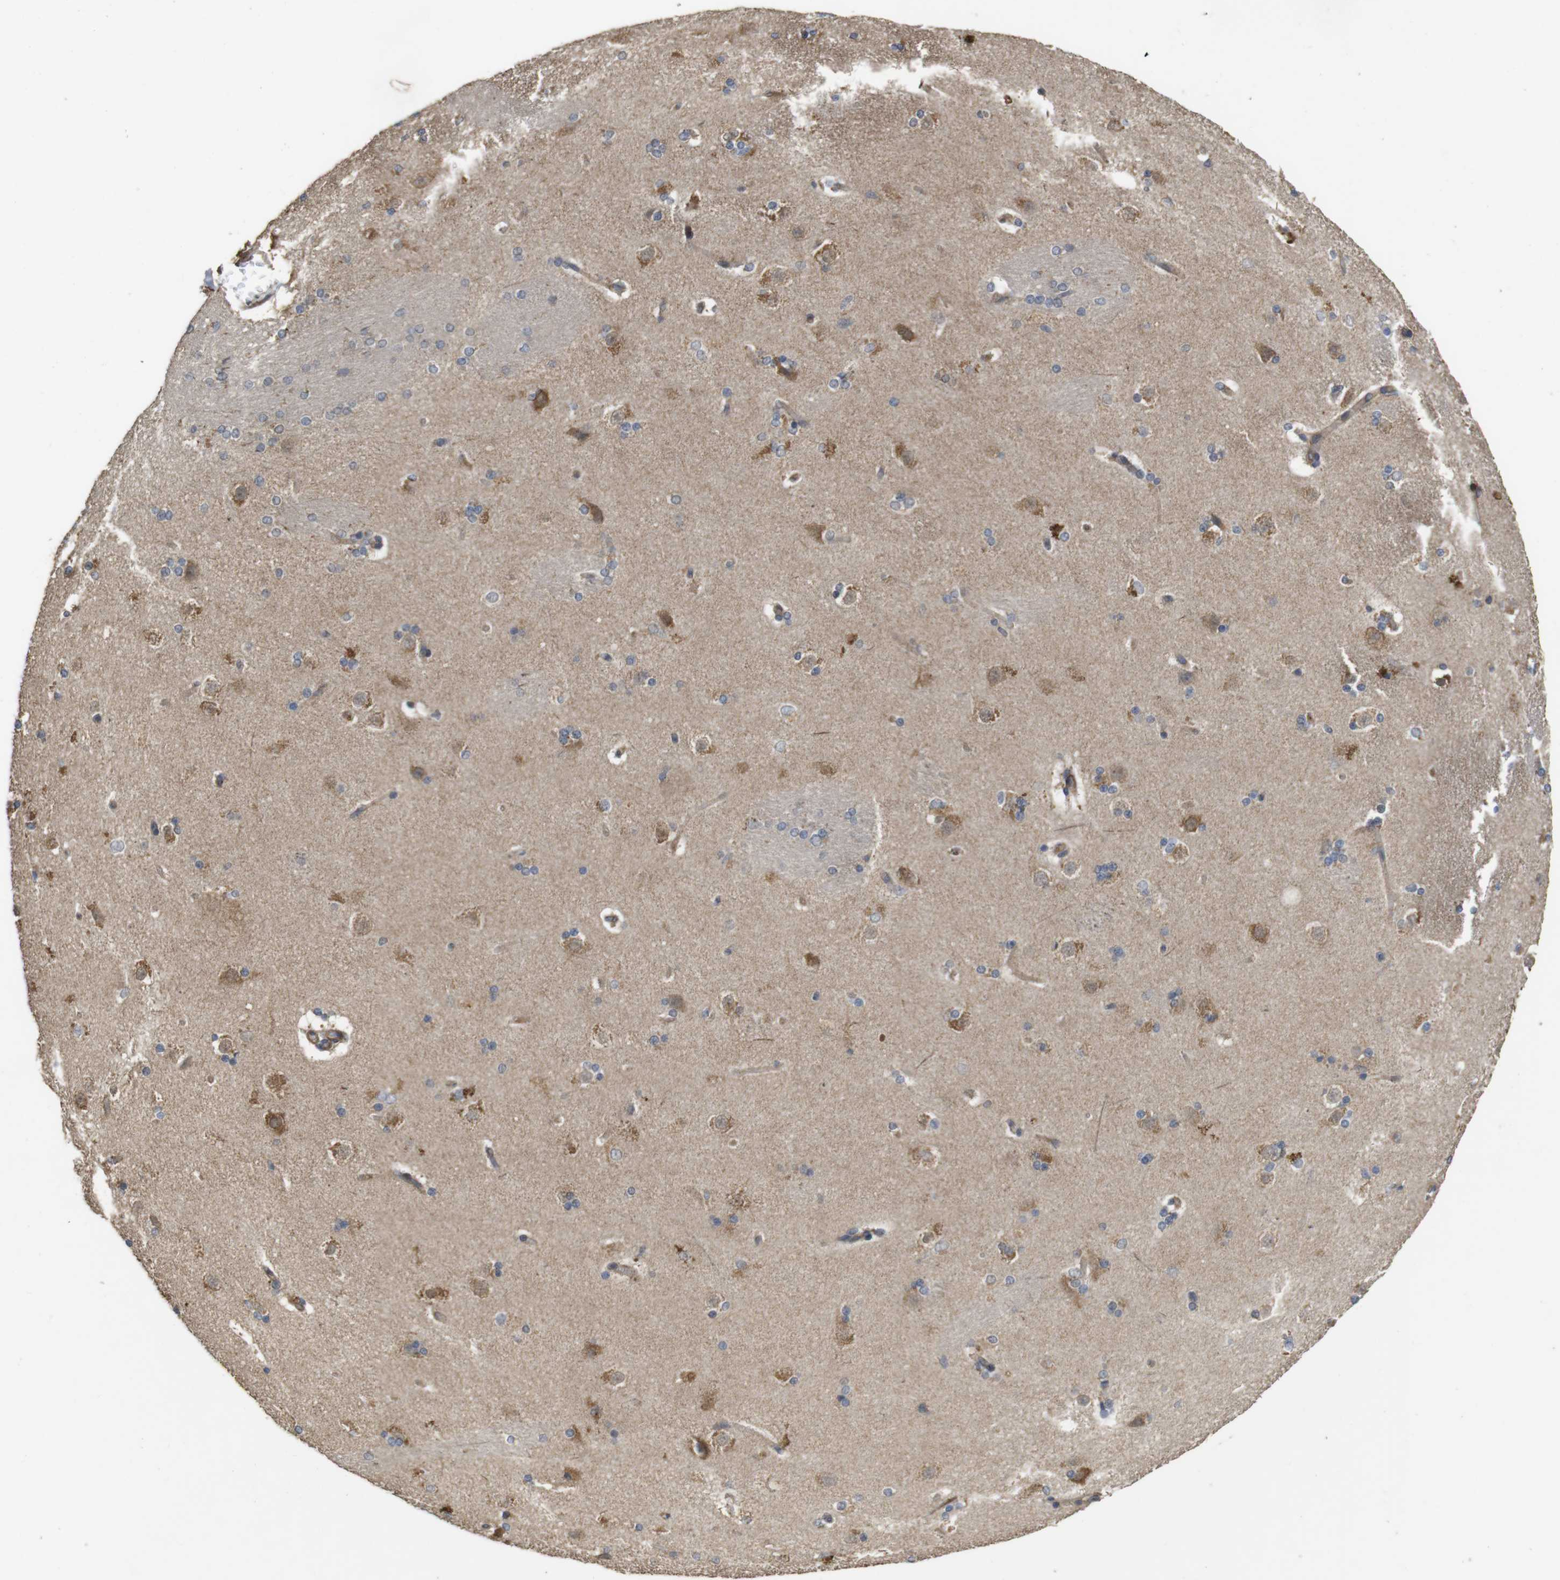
{"staining": {"intensity": "moderate", "quantity": "<25%", "location": "cytoplasmic/membranous,nuclear"}, "tissue": "caudate", "cell_type": "Glial cells", "image_type": "normal", "snomed": [{"axis": "morphology", "description": "Normal tissue, NOS"}, {"axis": "topography", "description": "Lateral ventricle wall"}], "caption": "Immunohistochemistry micrograph of benign caudate: human caudate stained using immunohistochemistry displays low levels of moderate protein expression localized specifically in the cytoplasmic/membranous,nuclear of glial cells, appearing as a cytoplasmic/membranous,nuclear brown color.", "gene": "PCDHB10", "patient": {"sex": "female", "age": 19}}